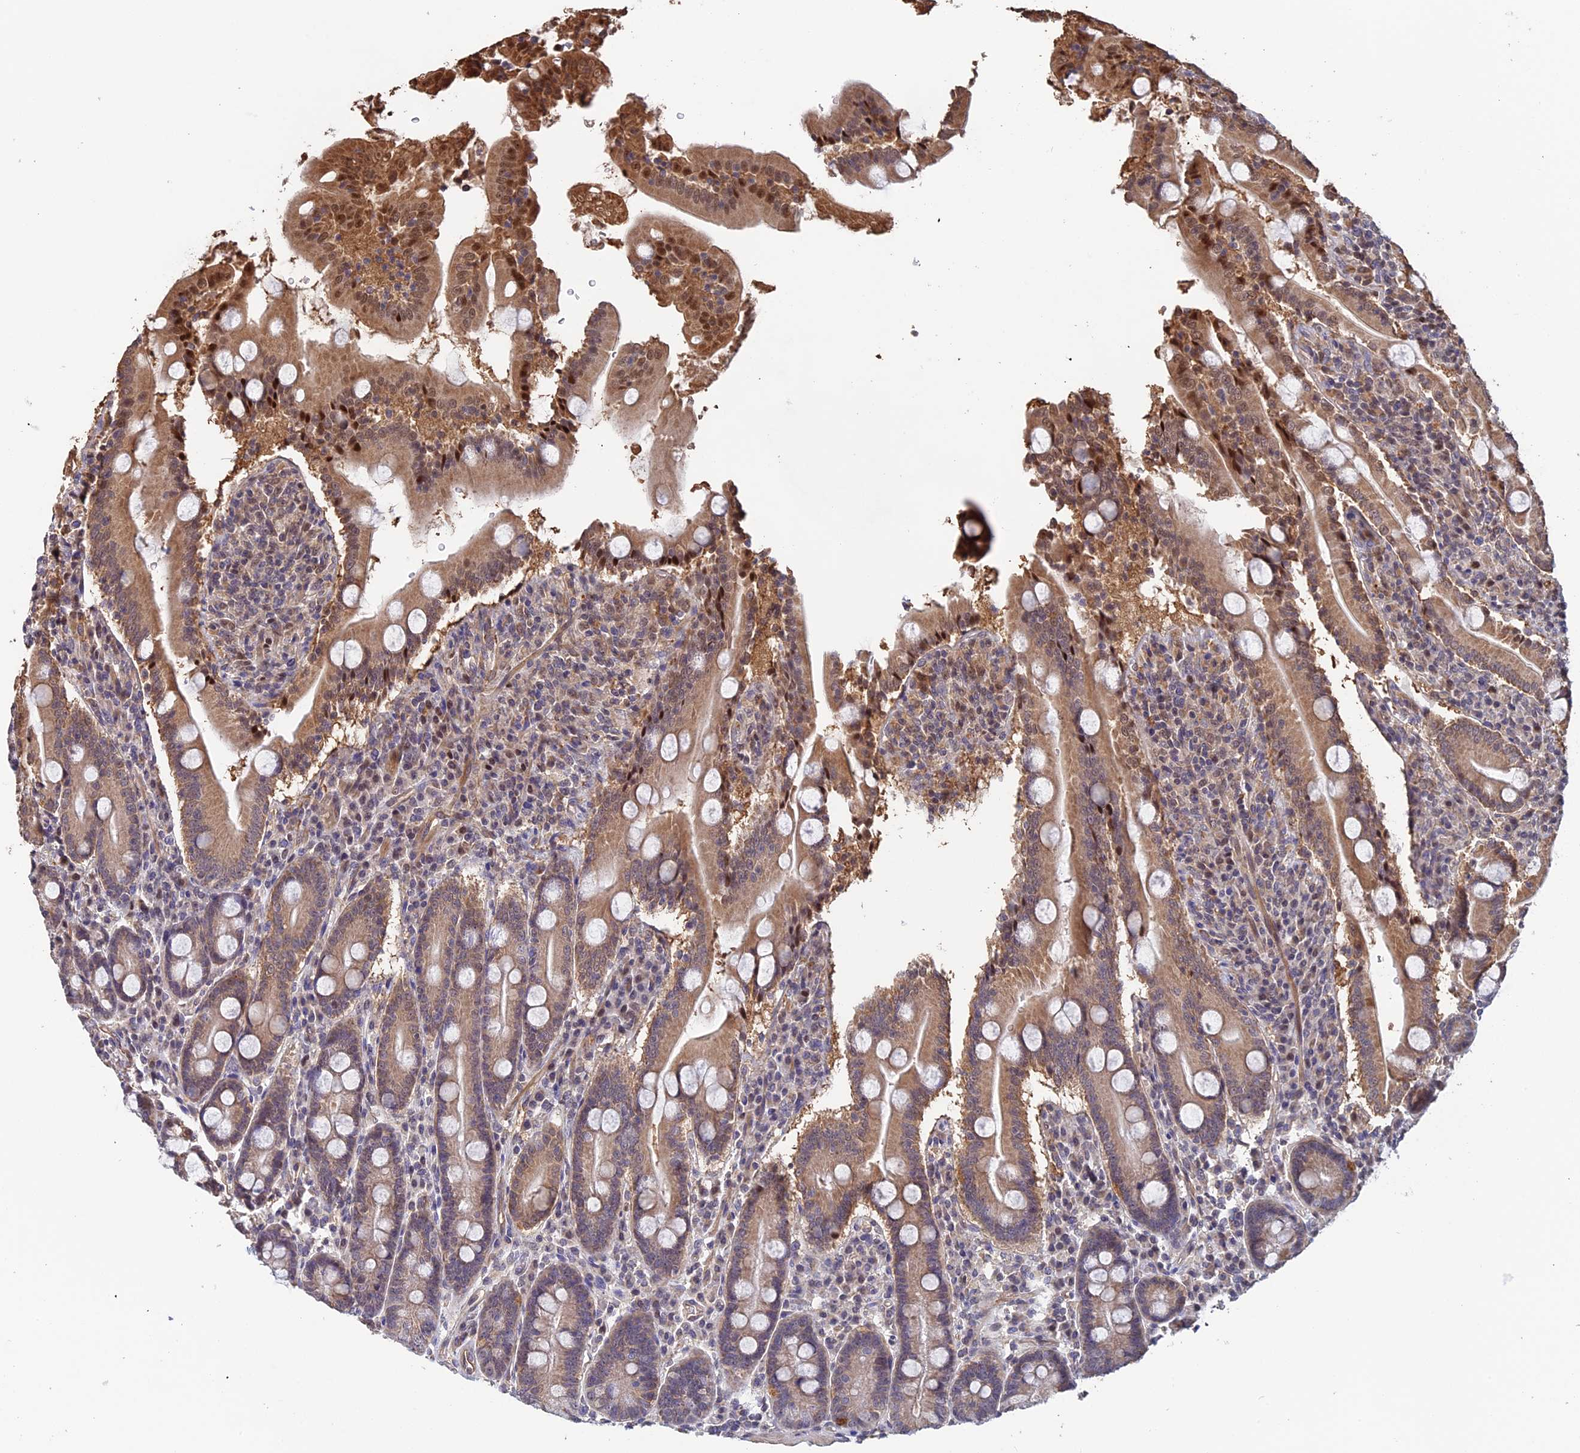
{"staining": {"intensity": "moderate", "quantity": ">75%", "location": "cytoplasmic/membranous,nuclear"}, "tissue": "duodenum", "cell_type": "Glandular cells", "image_type": "normal", "snomed": [{"axis": "morphology", "description": "Normal tissue, NOS"}, {"axis": "topography", "description": "Duodenum"}], "caption": "This photomicrograph displays IHC staining of benign human duodenum, with medium moderate cytoplasmic/membranous,nuclear positivity in approximately >75% of glandular cells.", "gene": "FAM98C", "patient": {"sex": "male", "age": 35}}